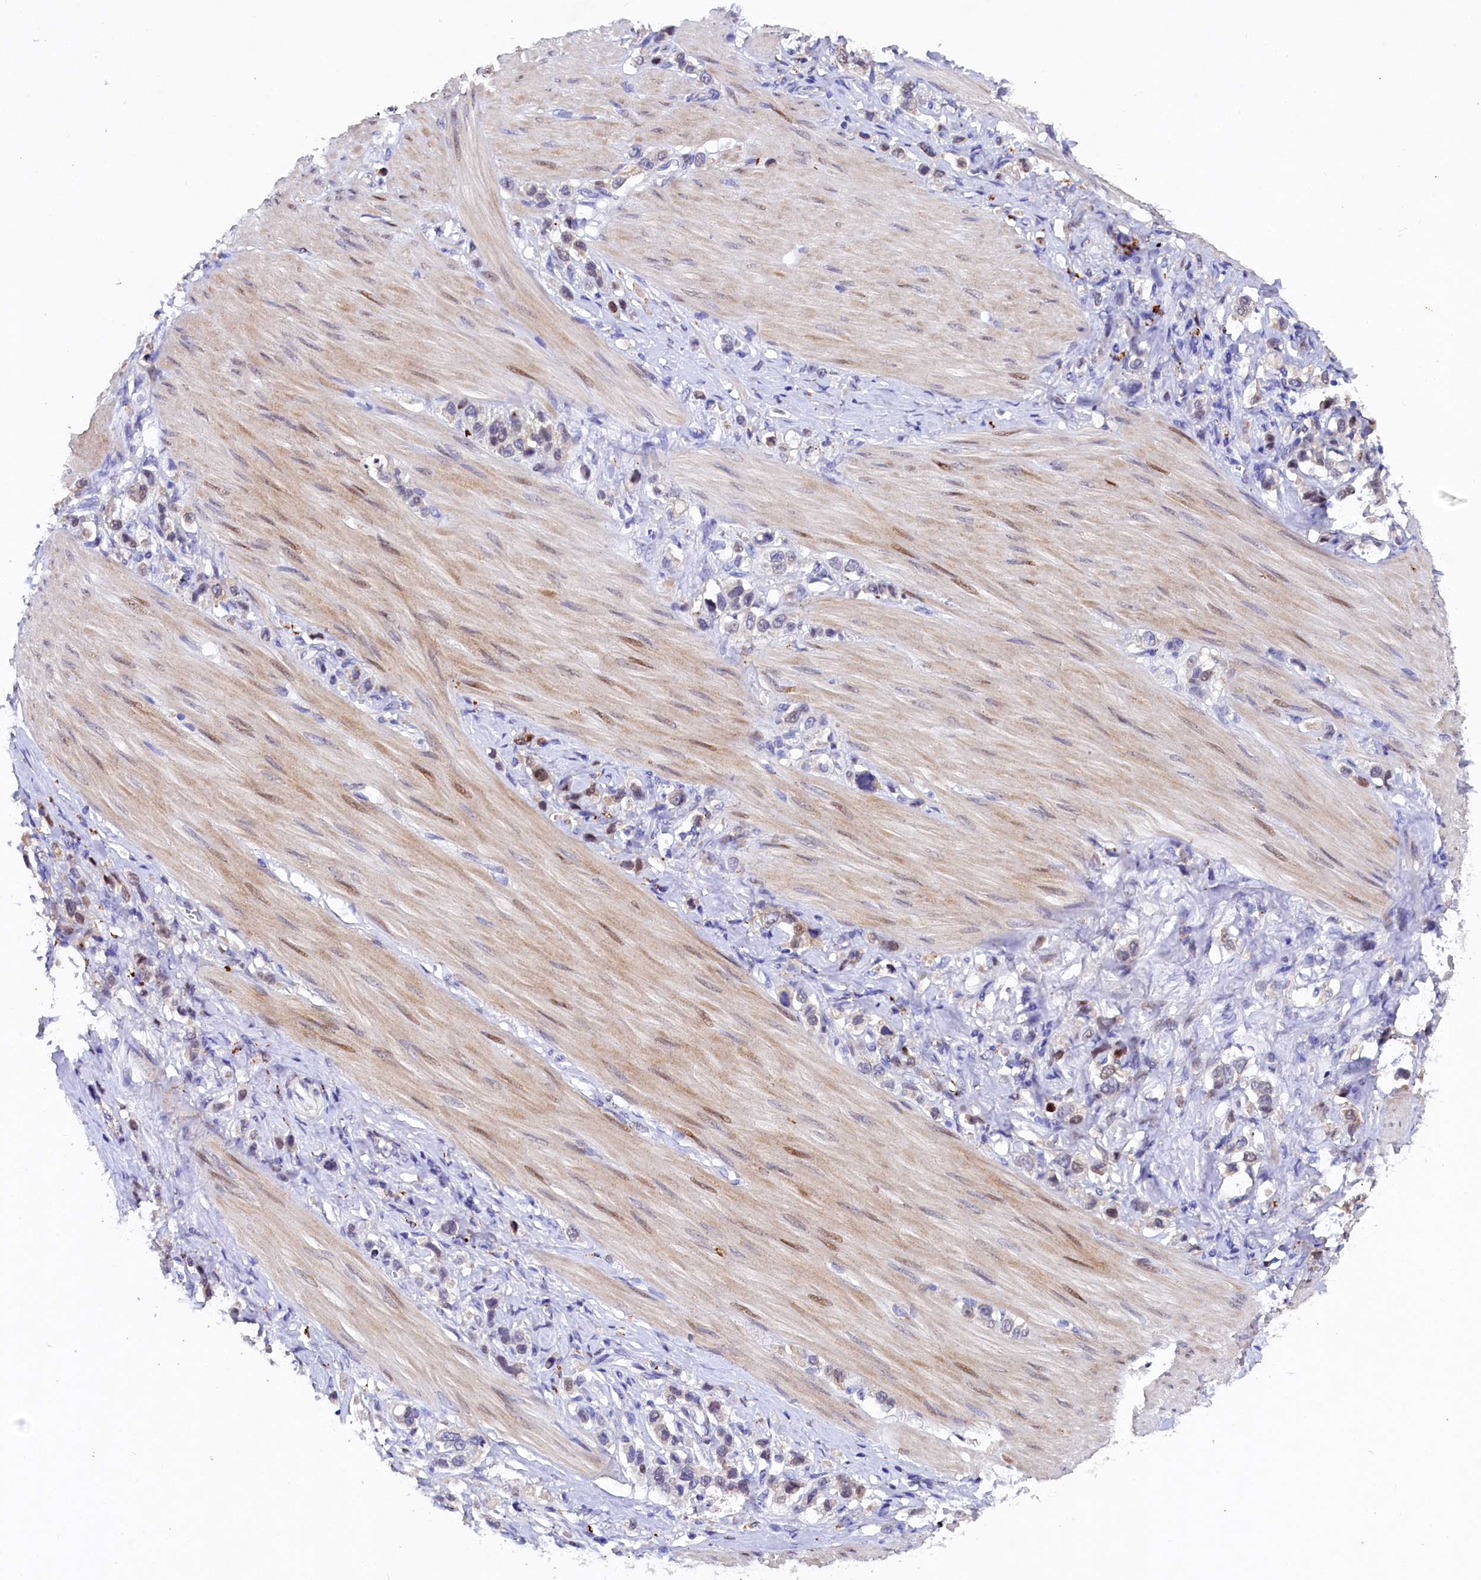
{"staining": {"intensity": "moderate", "quantity": "<25%", "location": "cytoplasmic/membranous"}, "tissue": "stomach cancer", "cell_type": "Tumor cells", "image_type": "cancer", "snomed": [{"axis": "morphology", "description": "Adenocarcinoma, NOS"}, {"axis": "topography", "description": "Stomach"}], "caption": "A brown stain highlights moderate cytoplasmic/membranous staining of a protein in stomach cancer tumor cells.", "gene": "TGDS", "patient": {"sex": "female", "age": 65}}